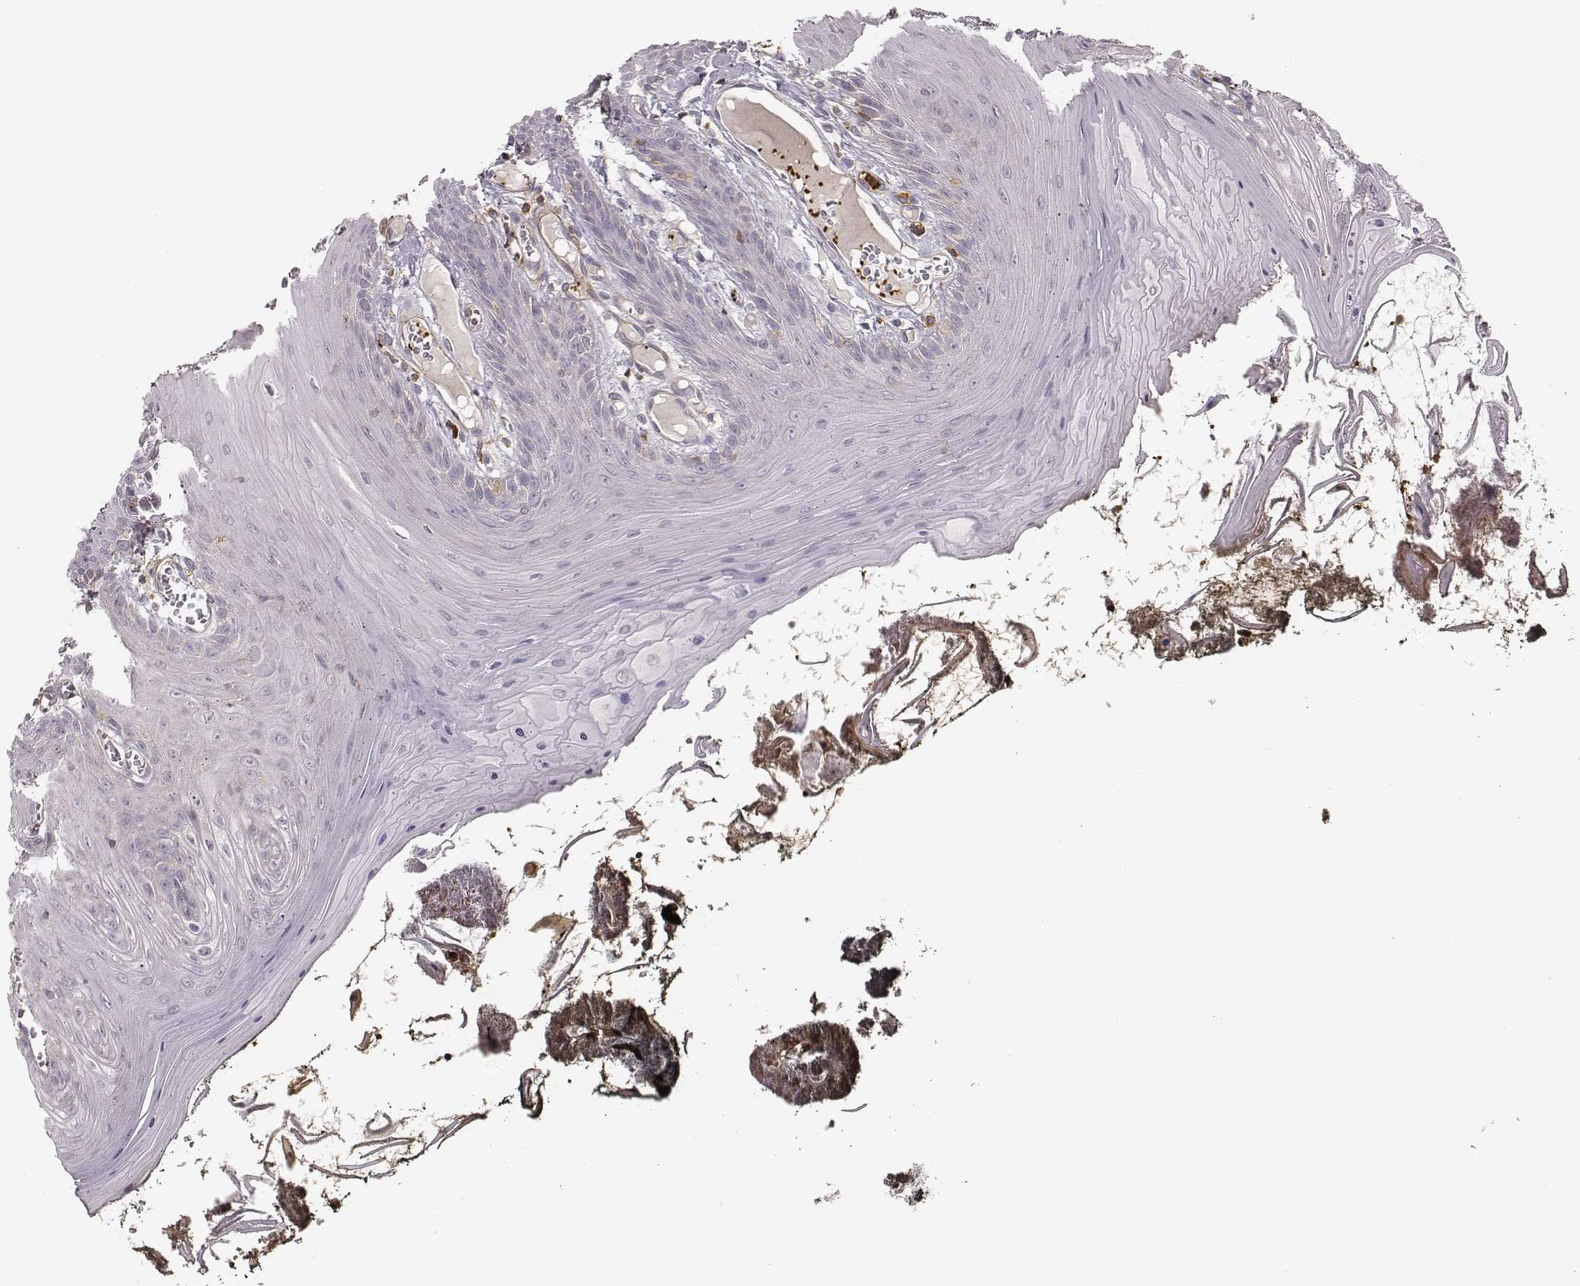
{"staining": {"intensity": "negative", "quantity": "none", "location": "none"}, "tissue": "oral mucosa", "cell_type": "Squamous epithelial cells", "image_type": "normal", "snomed": [{"axis": "morphology", "description": "Normal tissue, NOS"}, {"axis": "topography", "description": "Oral tissue"}], "caption": "A high-resolution histopathology image shows IHC staining of benign oral mucosa, which demonstrates no significant expression in squamous epithelial cells. (Immunohistochemistry (ihc), brightfield microscopy, high magnification).", "gene": "ZYX", "patient": {"sex": "male", "age": 9}}